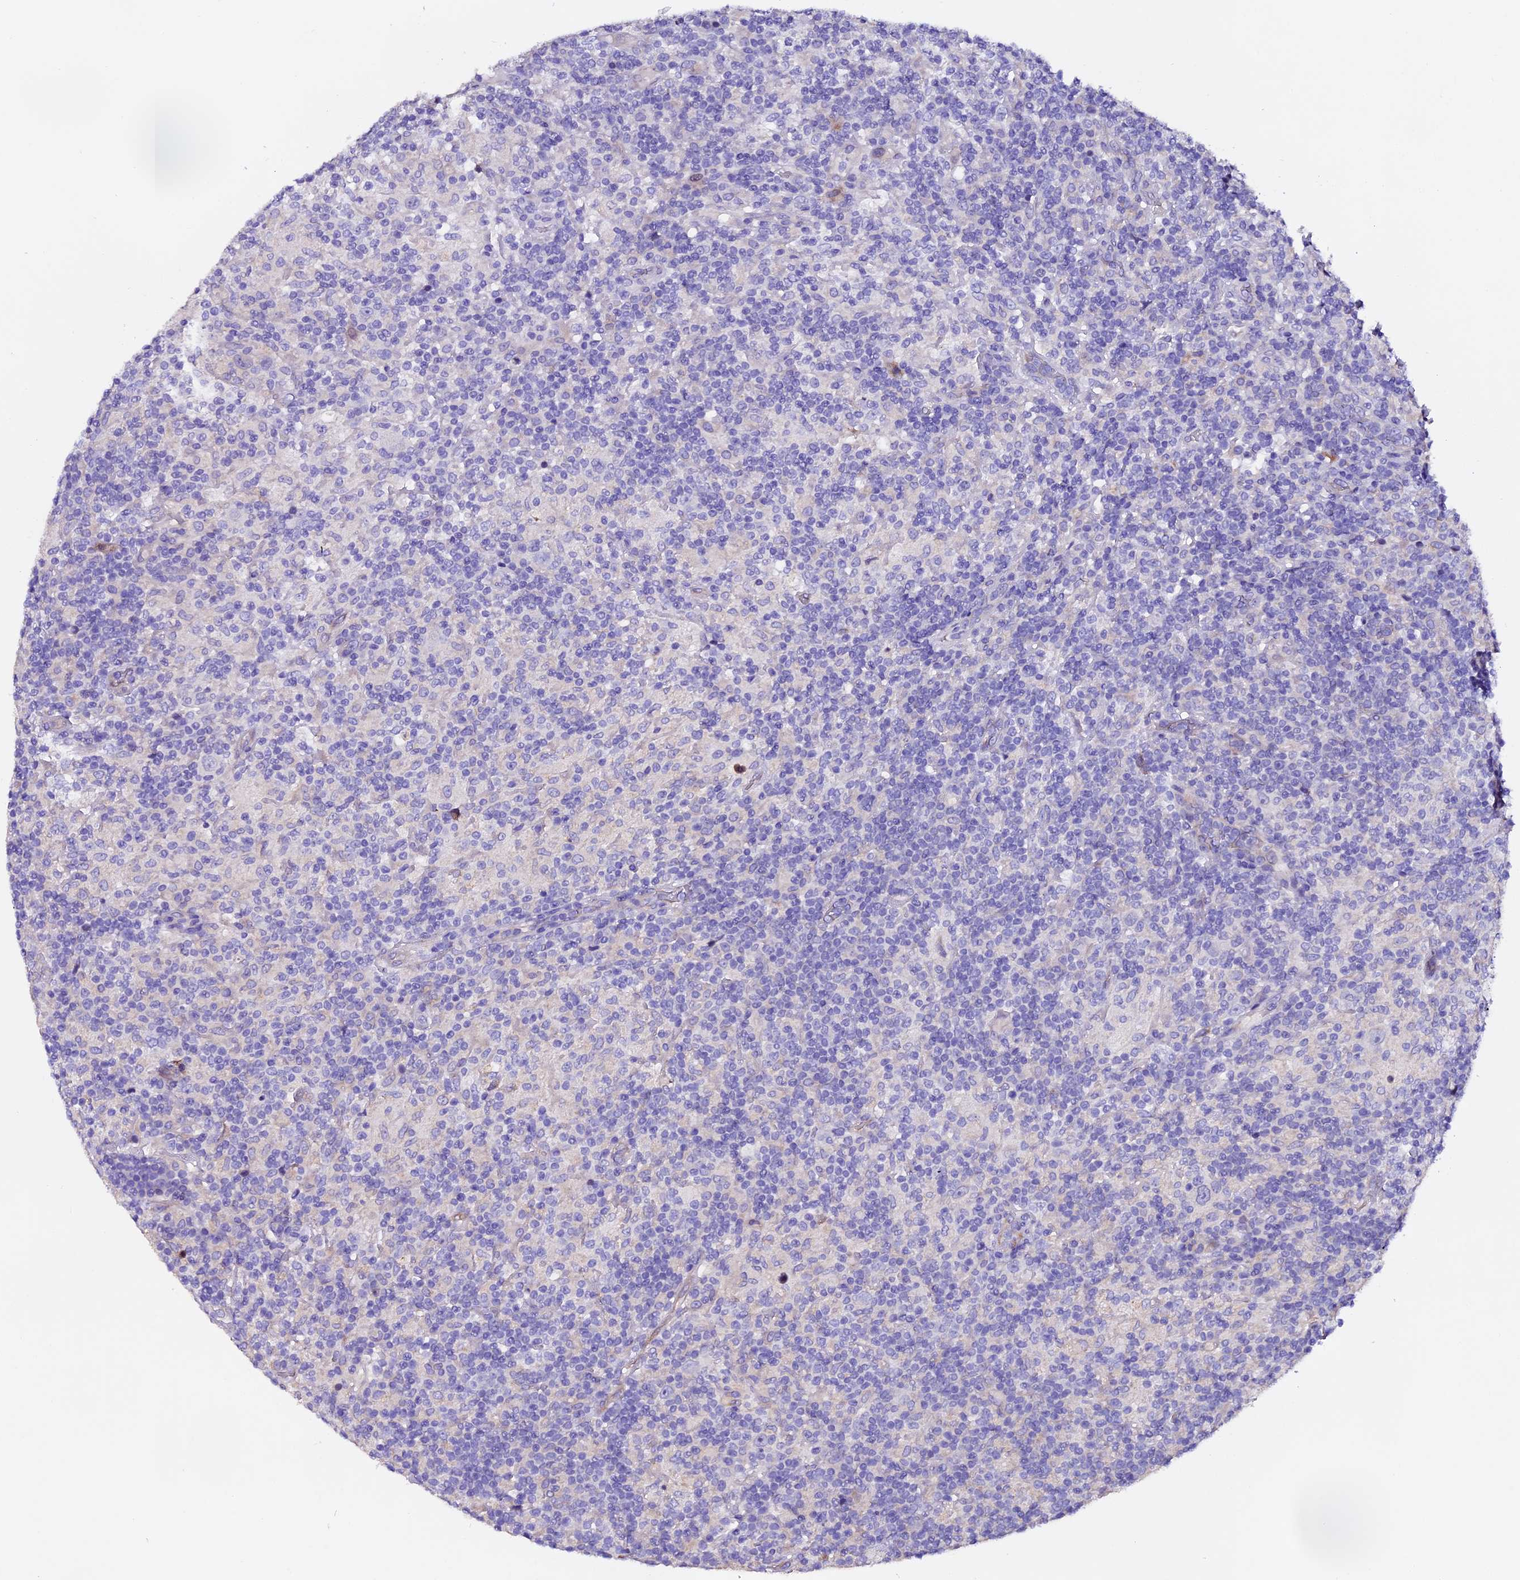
{"staining": {"intensity": "negative", "quantity": "none", "location": "none"}, "tissue": "lymphoma", "cell_type": "Tumor cells", "image_type": "cancer", "snomed": [{"axis": "morphology", "description": "Hodgkin's disease, NOS"}, {"axis": "topography", "description": "Lymph node"}], "caption": "A histopathology image of human Hodgkin's disease is negative for staining in tumor cells.", "gene": "FBXW9", "patient": {"sex": "male", "age": 70}}